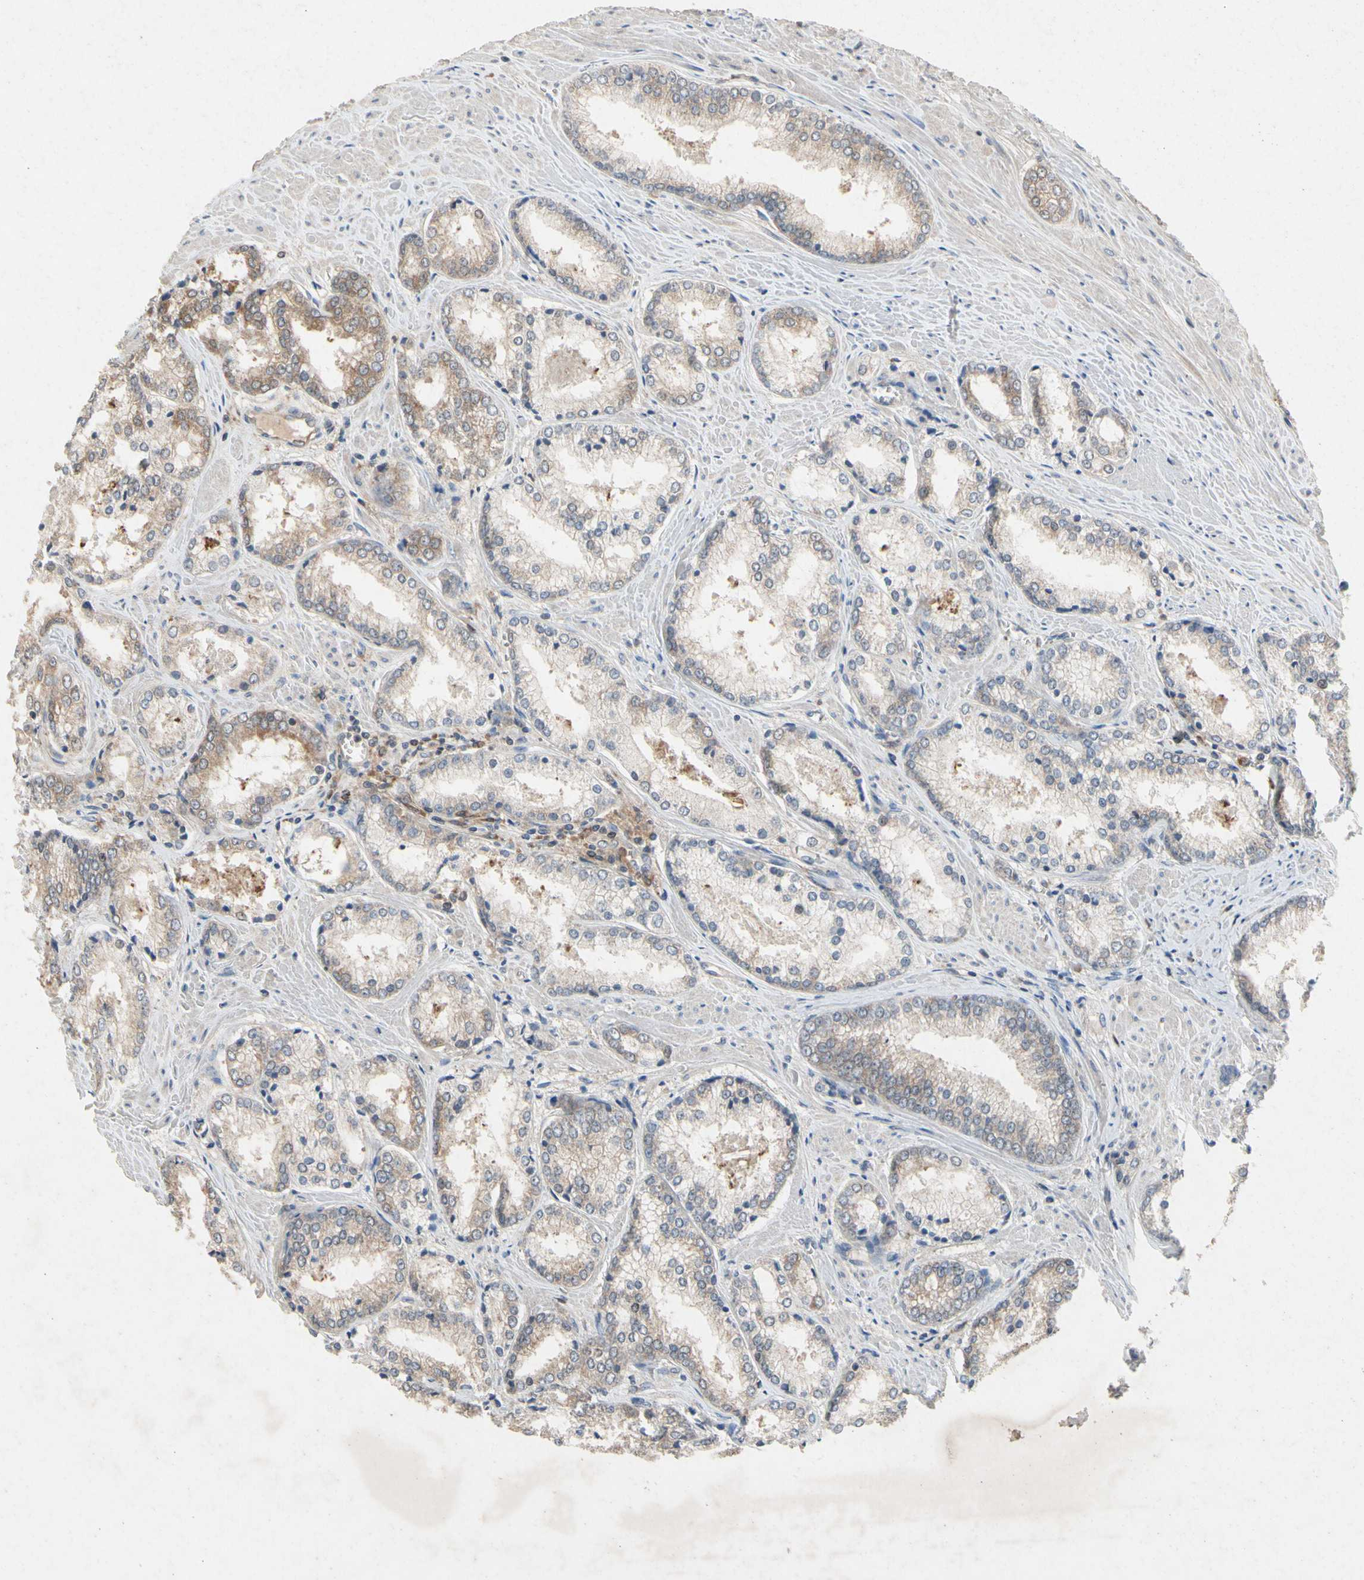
{"staining": {"intensity": "weak", "quantity": ">75%", "location": "cytoplasmic/membranous"}, "tissue": "prostate cancer", "cell_type": "Tumor cells", "image_type": "cancer", "snomed": [{"axis": "morphology", "description": "Adenocarcinoma, Low grade"}, {"axis": "topography", "description": "Prostate"}], "caption": "DAB immunohistochemical staining of prostate cancer (low-grade adenocarcinoma) reveals weak cytoplasmic/membranous protein positivity in about >75% of tumor cells.", "gene": "RPS6KA1", "patient": {"sex": "male", "age": 64}}